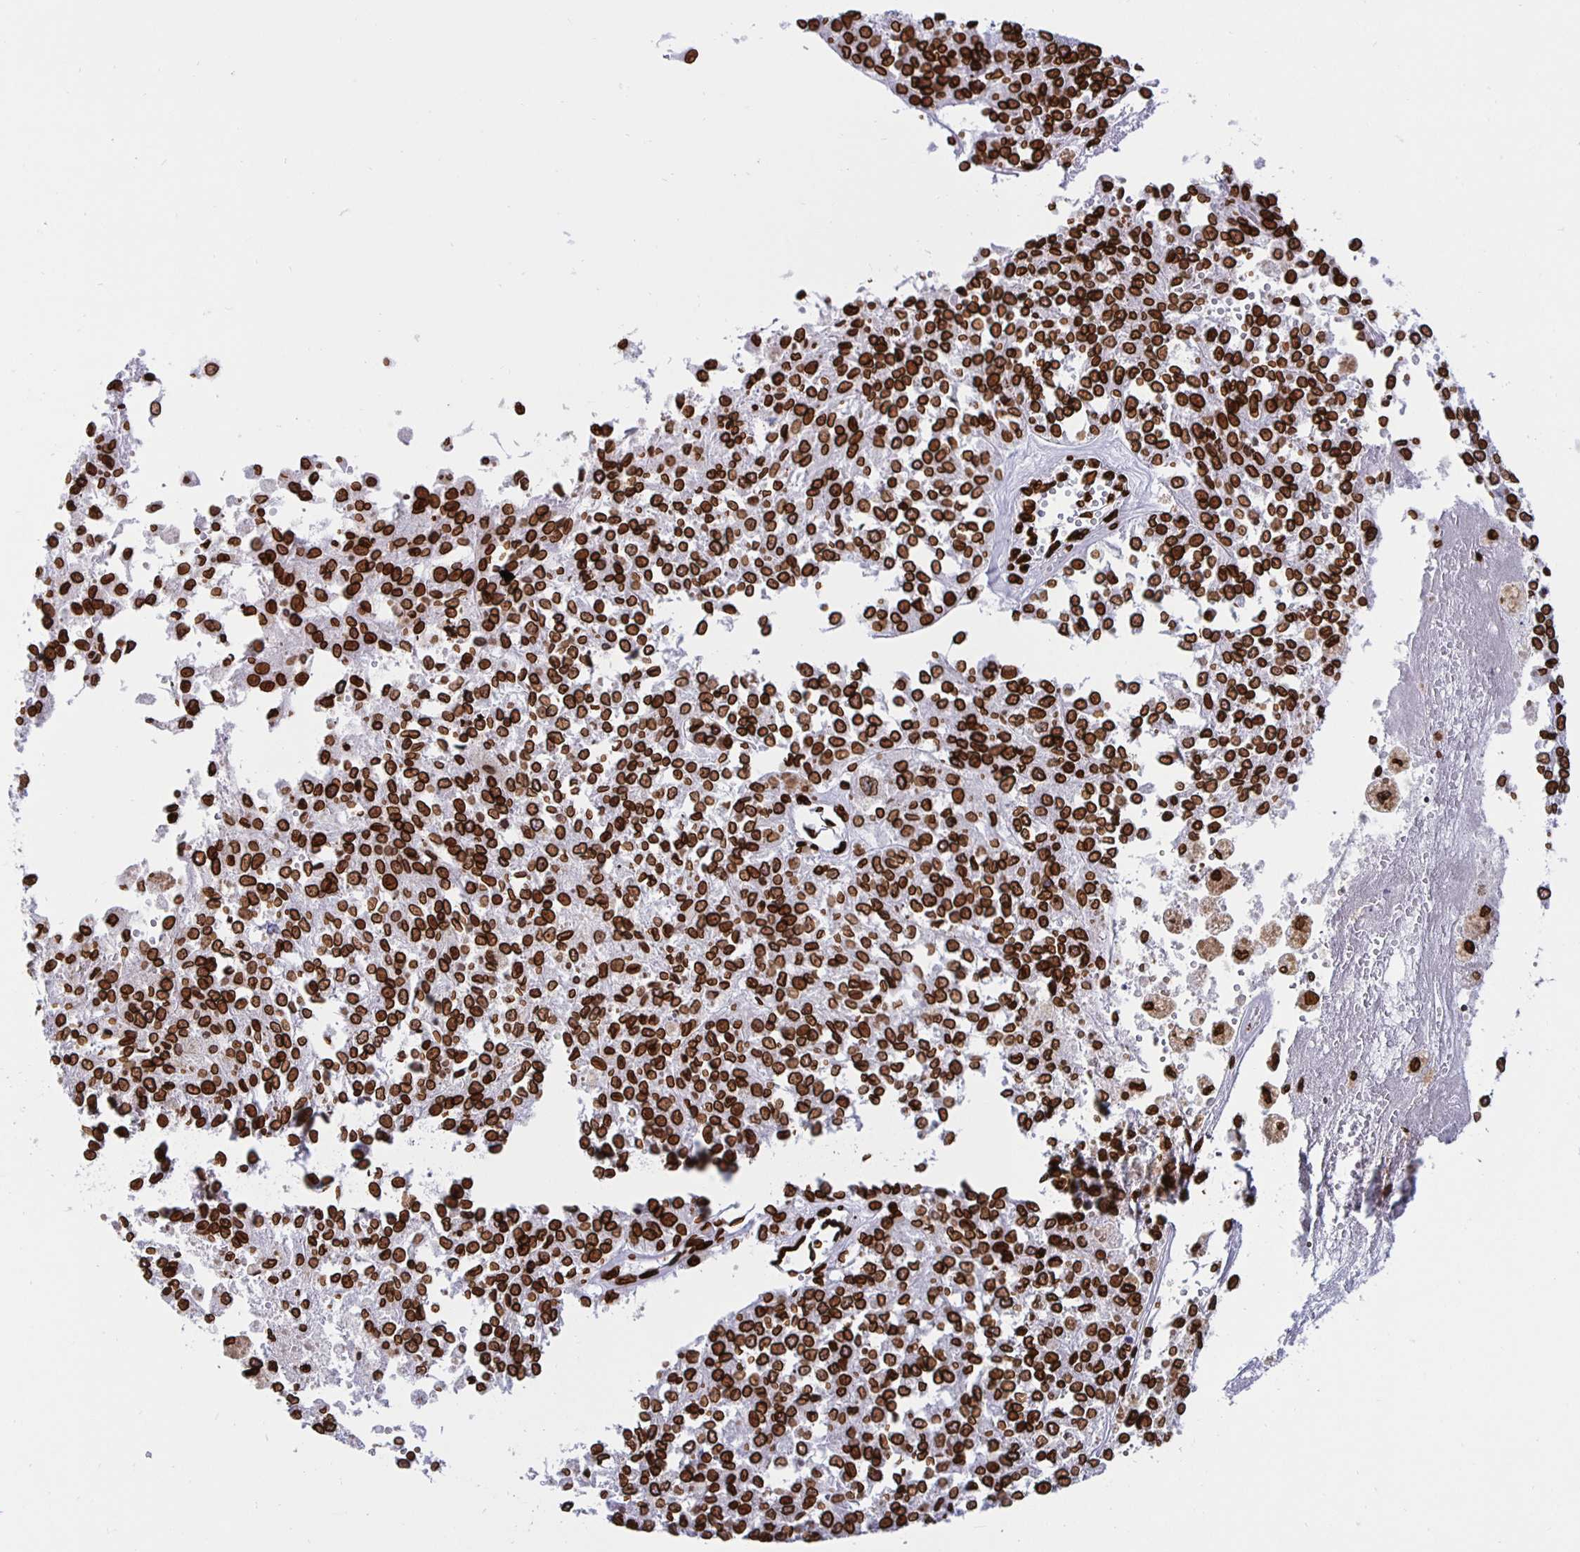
{"staining": {"intensity": "strong", "quantity": ">75%", "location": "cytoplasmic/membranous,nuclear"}, "tissue": "melanoma", "cell_type": "Tumor cells", "image_type": "cancer", "snomed": [{"axis": "morphology", "description": "Malignant melanoma, Metastatic site"}, {"axis": "topography", "description": "Lymph node"}], "caption": "This is an image of immunohistochemistry staining of melanoma, which shows strong staining in the cytoplasmic/membranous and nuclear of tumor cells.", "gene": "LMNB1", "patient": {"sex": "female", "age": 64}}